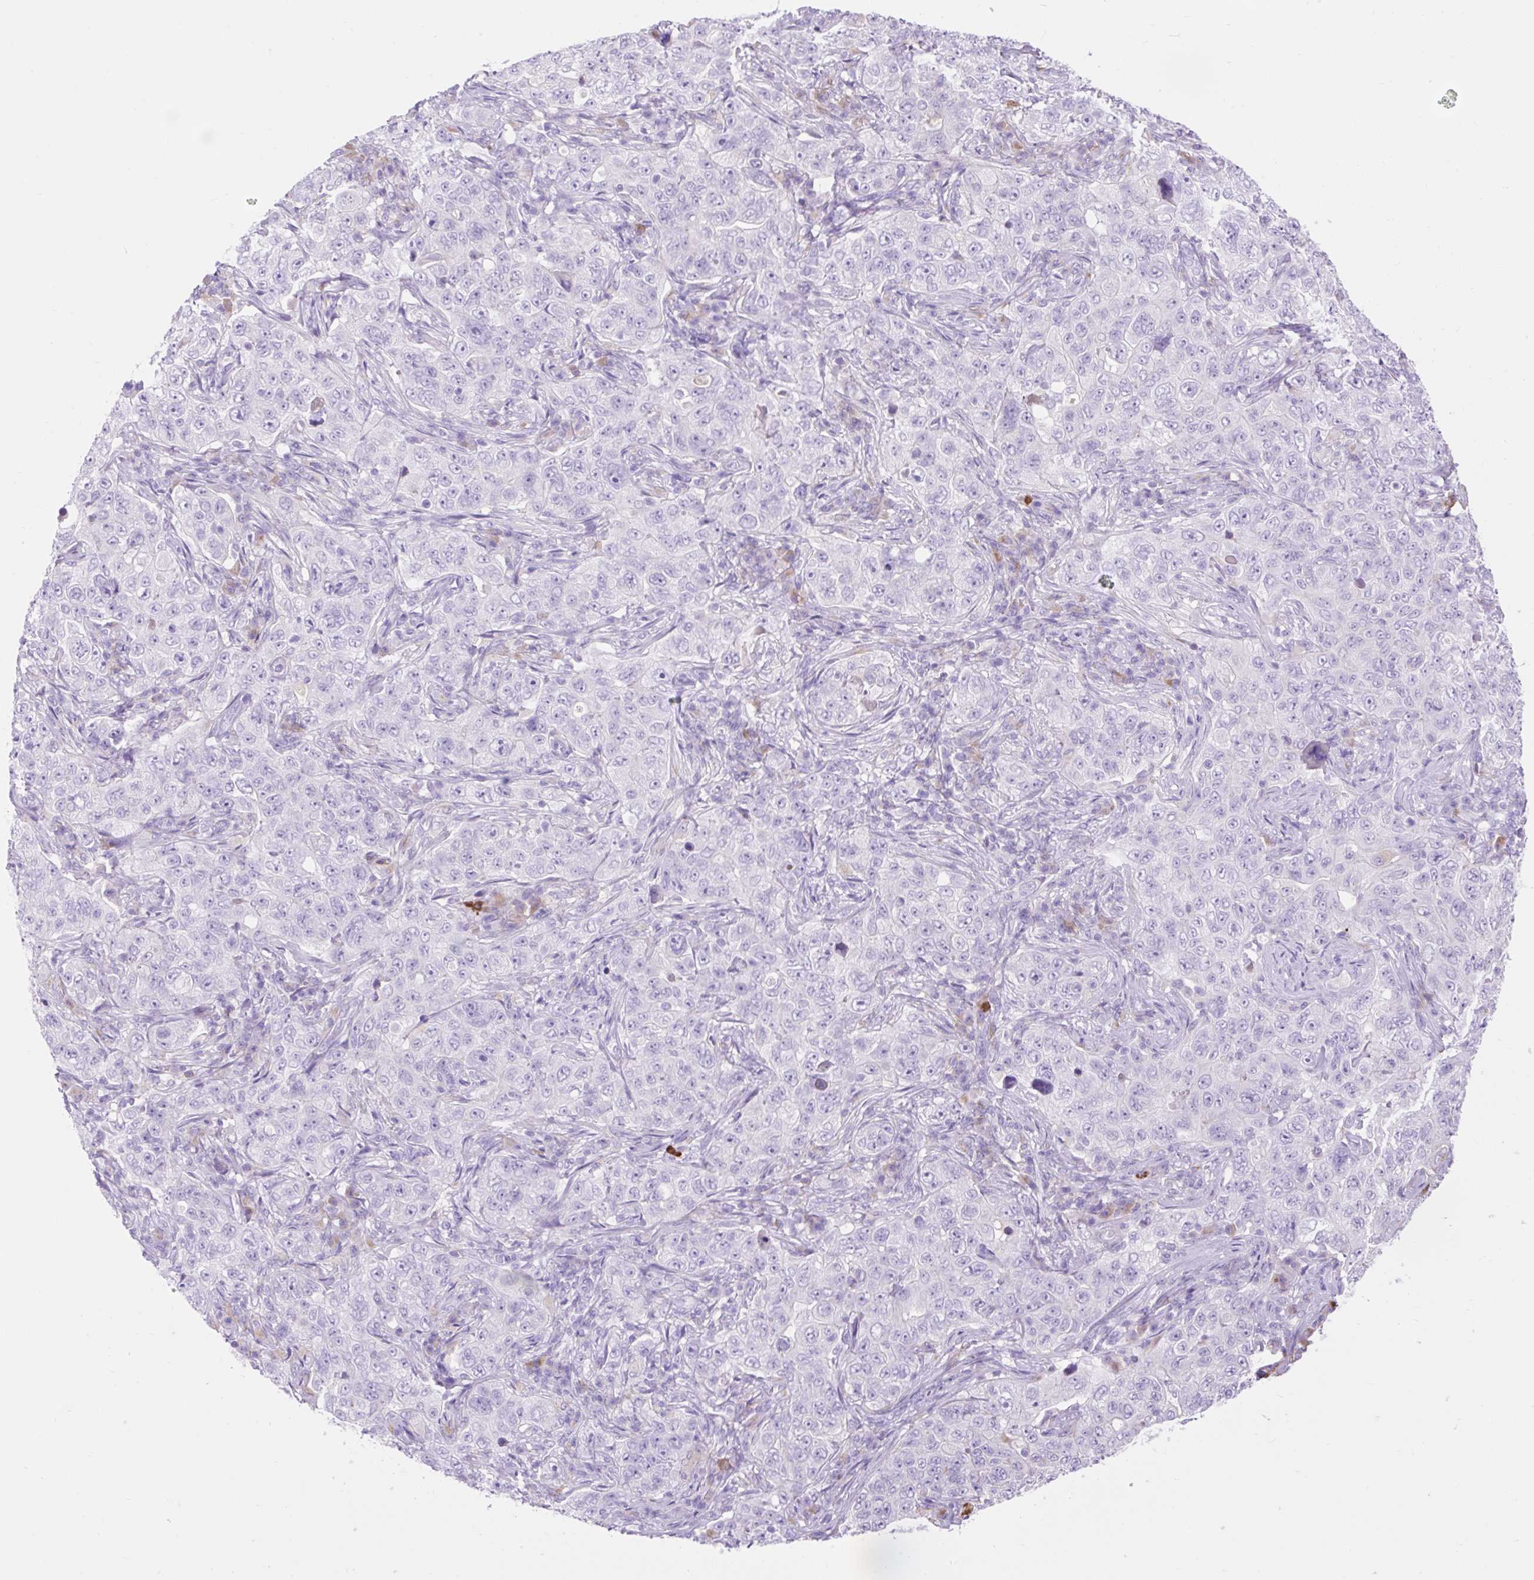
{"staining": {"intensity": "negative", "quantity": "none", "location": "none"}, "tissue": "pancreatic cancer", "cell_type": "Tumor cells", "image_type": "cancer", "snomed": [{"axis": "morphology", "description": "Adenocarcinoma, NOS"}, {"axis": "topography", "description": "Pancreas"}], "caption": "Human pancreatic cancer (adenocarcinoma) stained for a protein using IHC reveals no positivity in tumor cells.", "gene": "HEXB", "patient": {"sex": "male", "age": 68}}